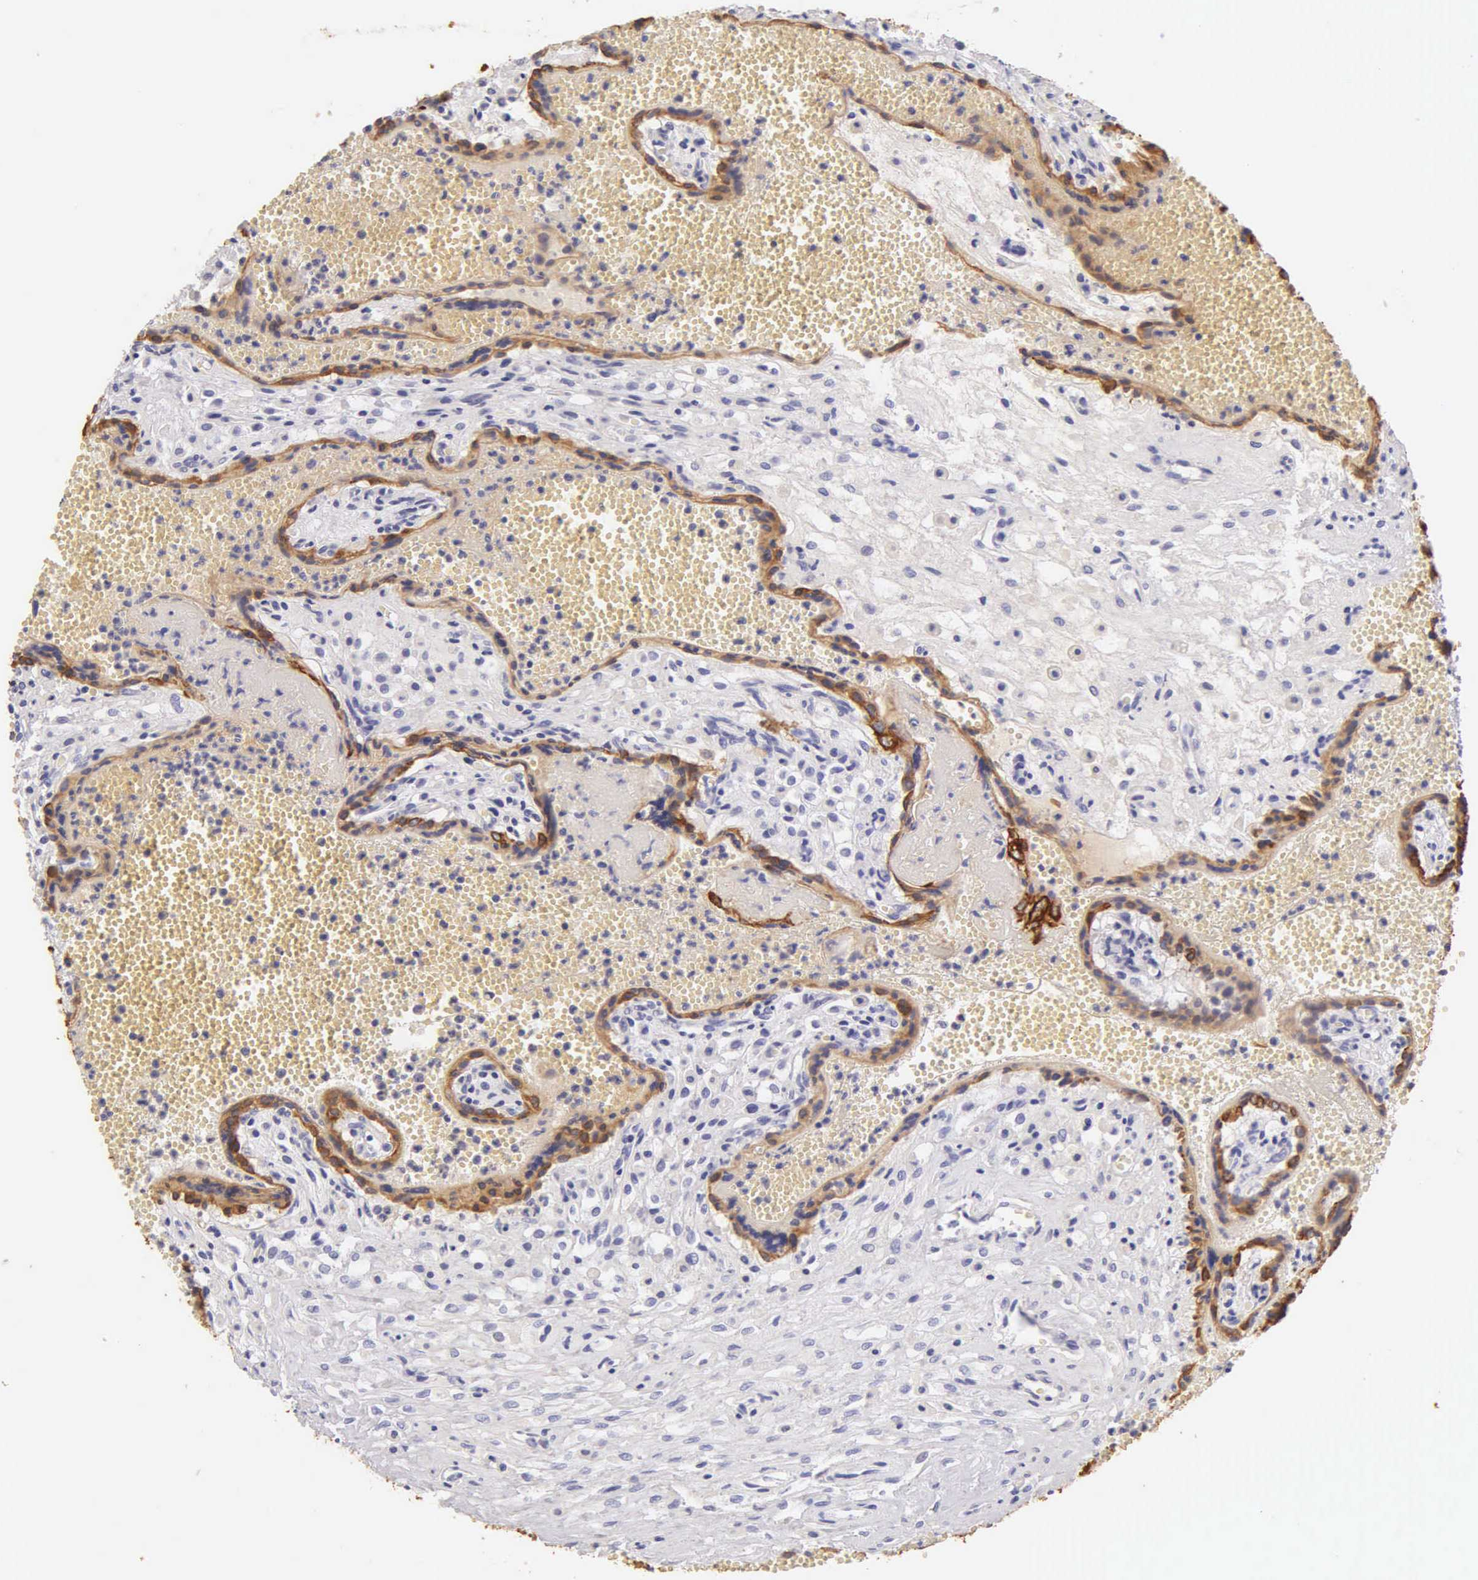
{"staining": {"intensity": "negative", "quantity": "none", "location": "none"}, "tissue": "placenta", "cell_type": "Decidual cells", "image_type": "normal", "snomed": [{"axis": "morphology", "description": "Normal tissue, NOS"}, {"axis": "topography", "description": "Placenta"}], "caption": "Protein analysis of benign placenta displays no significant staining in decidual cells.", "gene": "KRT14", "patient": {"sex": "female", "age": 40}}